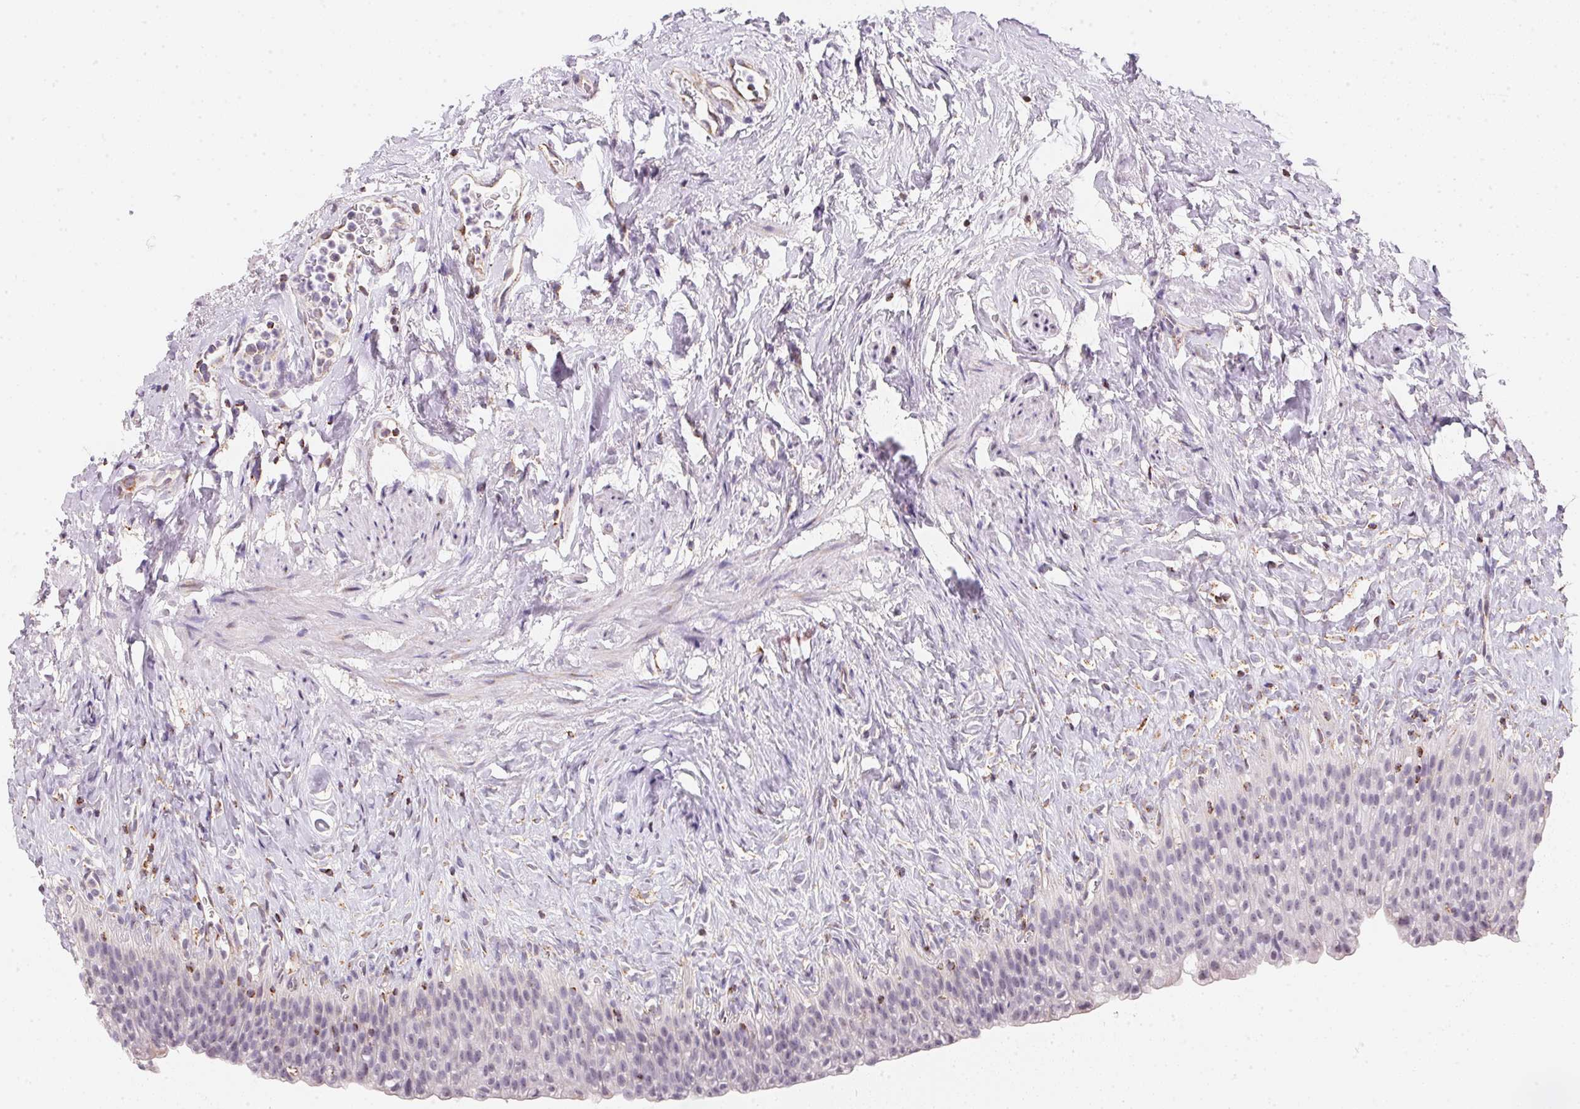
{"staining": {"intensity": "negative", "quantity": "none", "location": "none"}, "tissue": "urinary bladder", "cell_type": "Urothelial cells", "image_type": "normal", "snomed": [{"axis": "morphology", "description": "Normal tissue, NOS"}, {"axis": "topography", "description": "Urinary bladder"}, {"axis": "topography", "description": "Prostate"}], "caption": "Immunohistochemistry (IHC) histopathology image of benign human urinary bladder stained for a protein (brown), which exhibits no positivity in urothelial cells.", "gene": "GIPC2", "patient": {"sex": "male", "age": 76}}